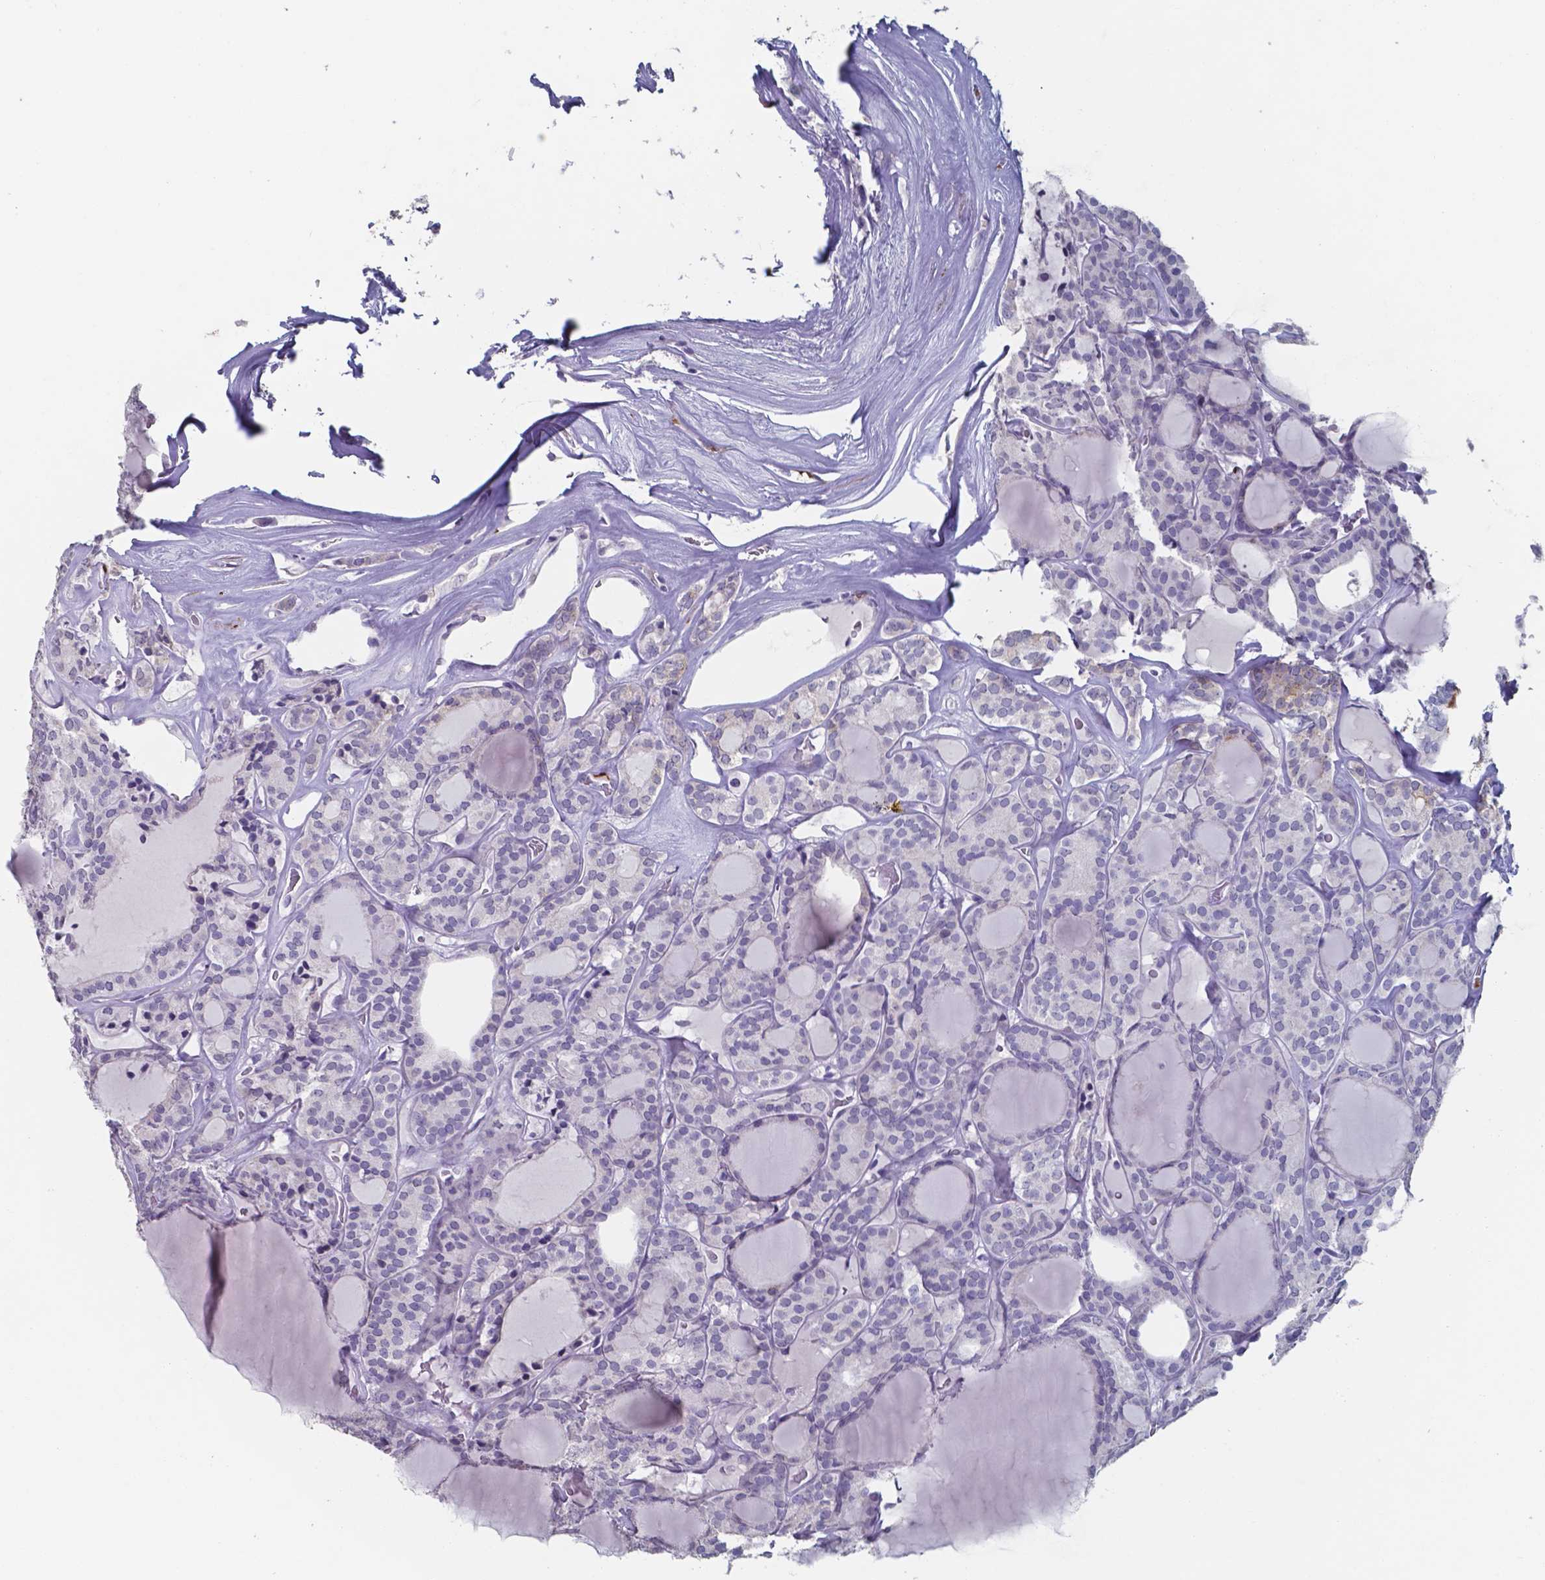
{"staining": {"intensity": "negative", "quantity": "none", "location": "none"}, "tissue": "thyroid cancer", "cell_type": "Tumor cells", "image_type": "cancer", "snomed": [{"axis": "morphology", "description": "Follicular adenoma carcinoma, NOS"}, {"axis": "topography", "description": "Thyroid gland"}], "caption": "The photomicrograph reveals no significant staining in tumor cells of thyroid cancer.", "gene": "PLA2R1", "patient": {"sex": "male", "age": 74}}